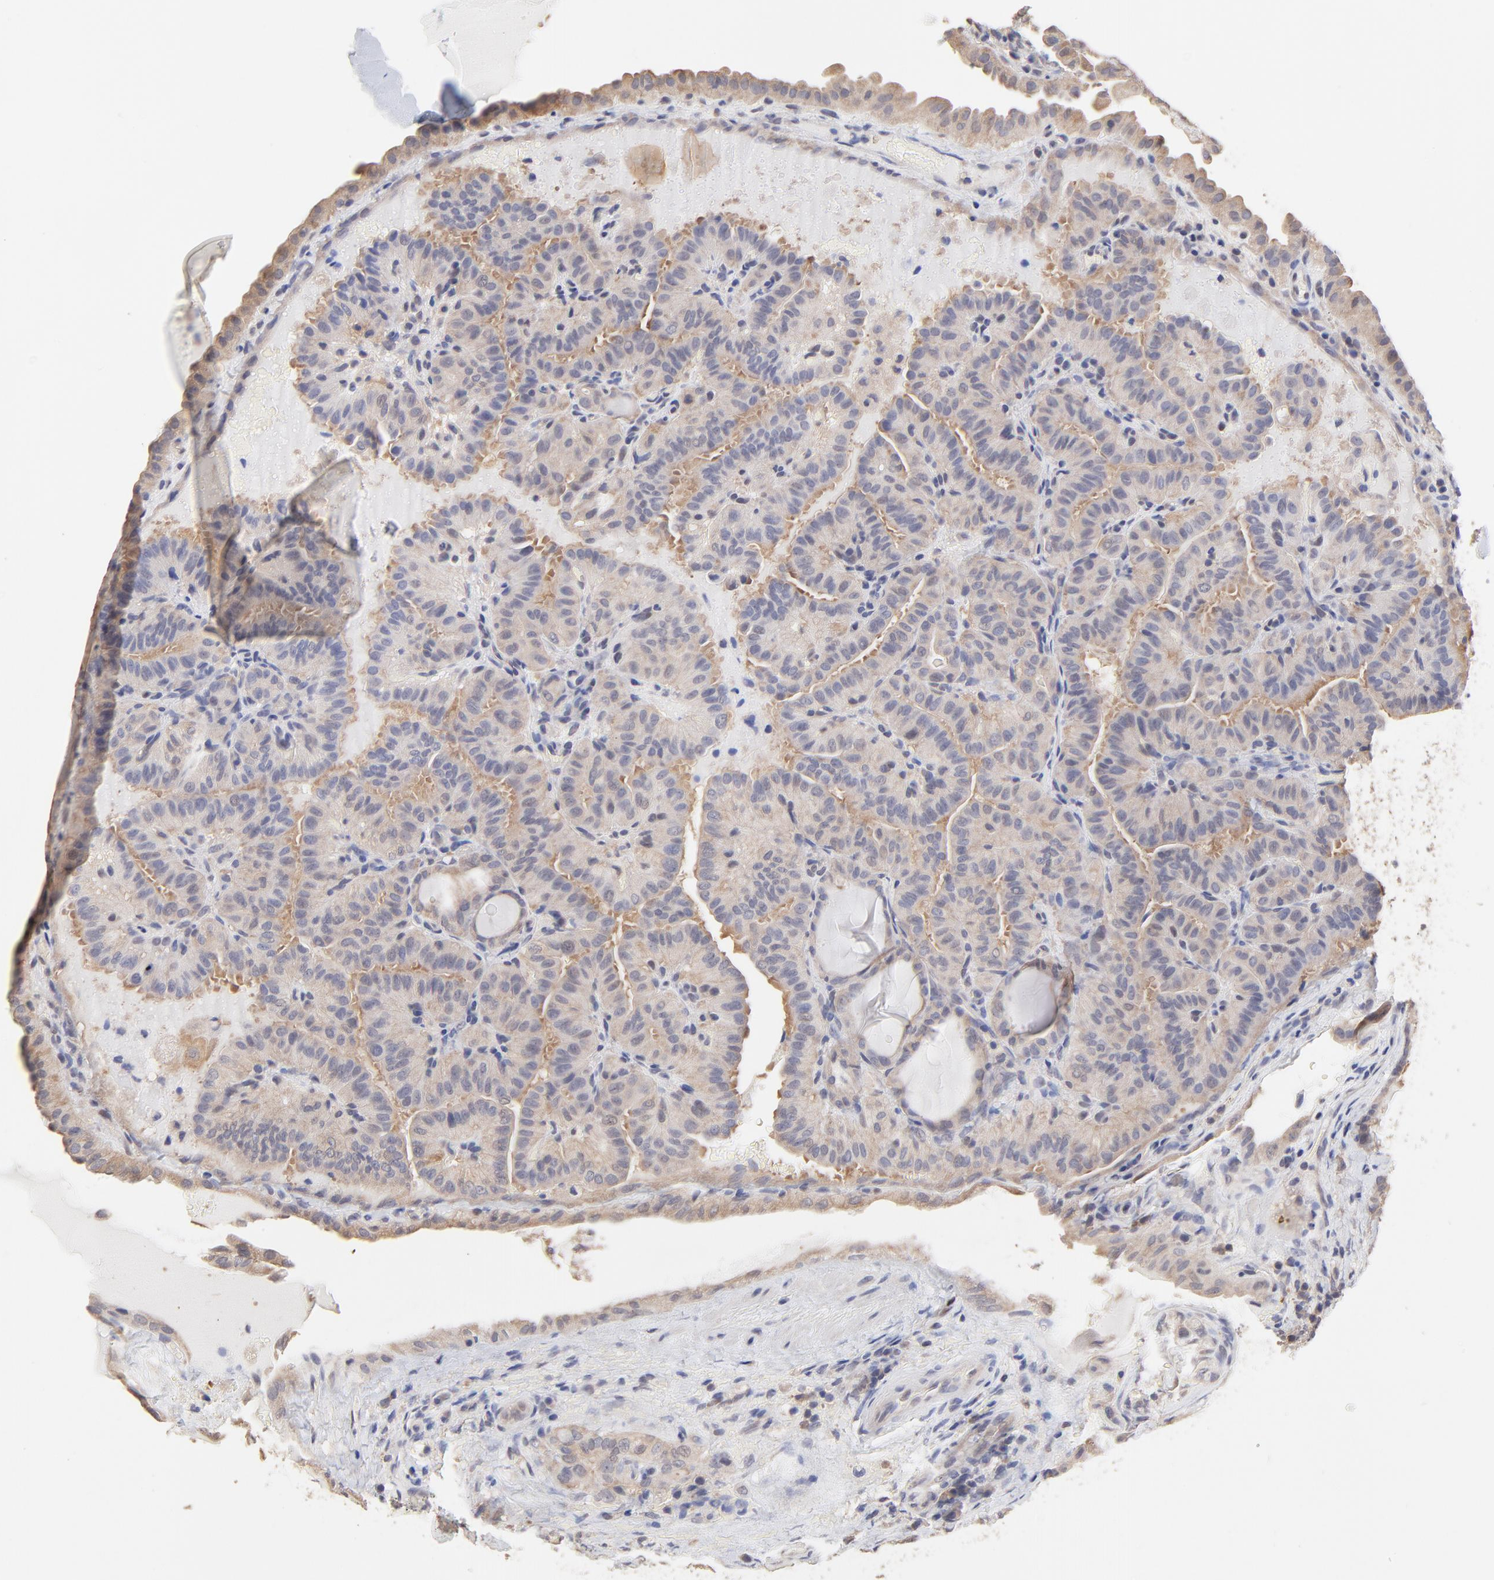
{"staining": {"intensity": "weak", "quantity": "25%-75%", "location": "cytoplasmic/membranous"}, "tissue": "thyroid cancer", "cell_type": "Tumor cells", "image_type": "cancer", "snomed": [{"axis": "morphology", "description": "Papillary adenocarcinoma, NOS"}, {"axis": "topography", "description": "Thyroid gland"}], "caption": "About 25%-75% of tumor cells in human thyroid papillary adenocarcinoma display weak cytoplasmic/membranous protein staining as visualized by brown immunohistochemical staining.", "gene": "CCT2", "patient": {"sex": "male", "age": 77}}